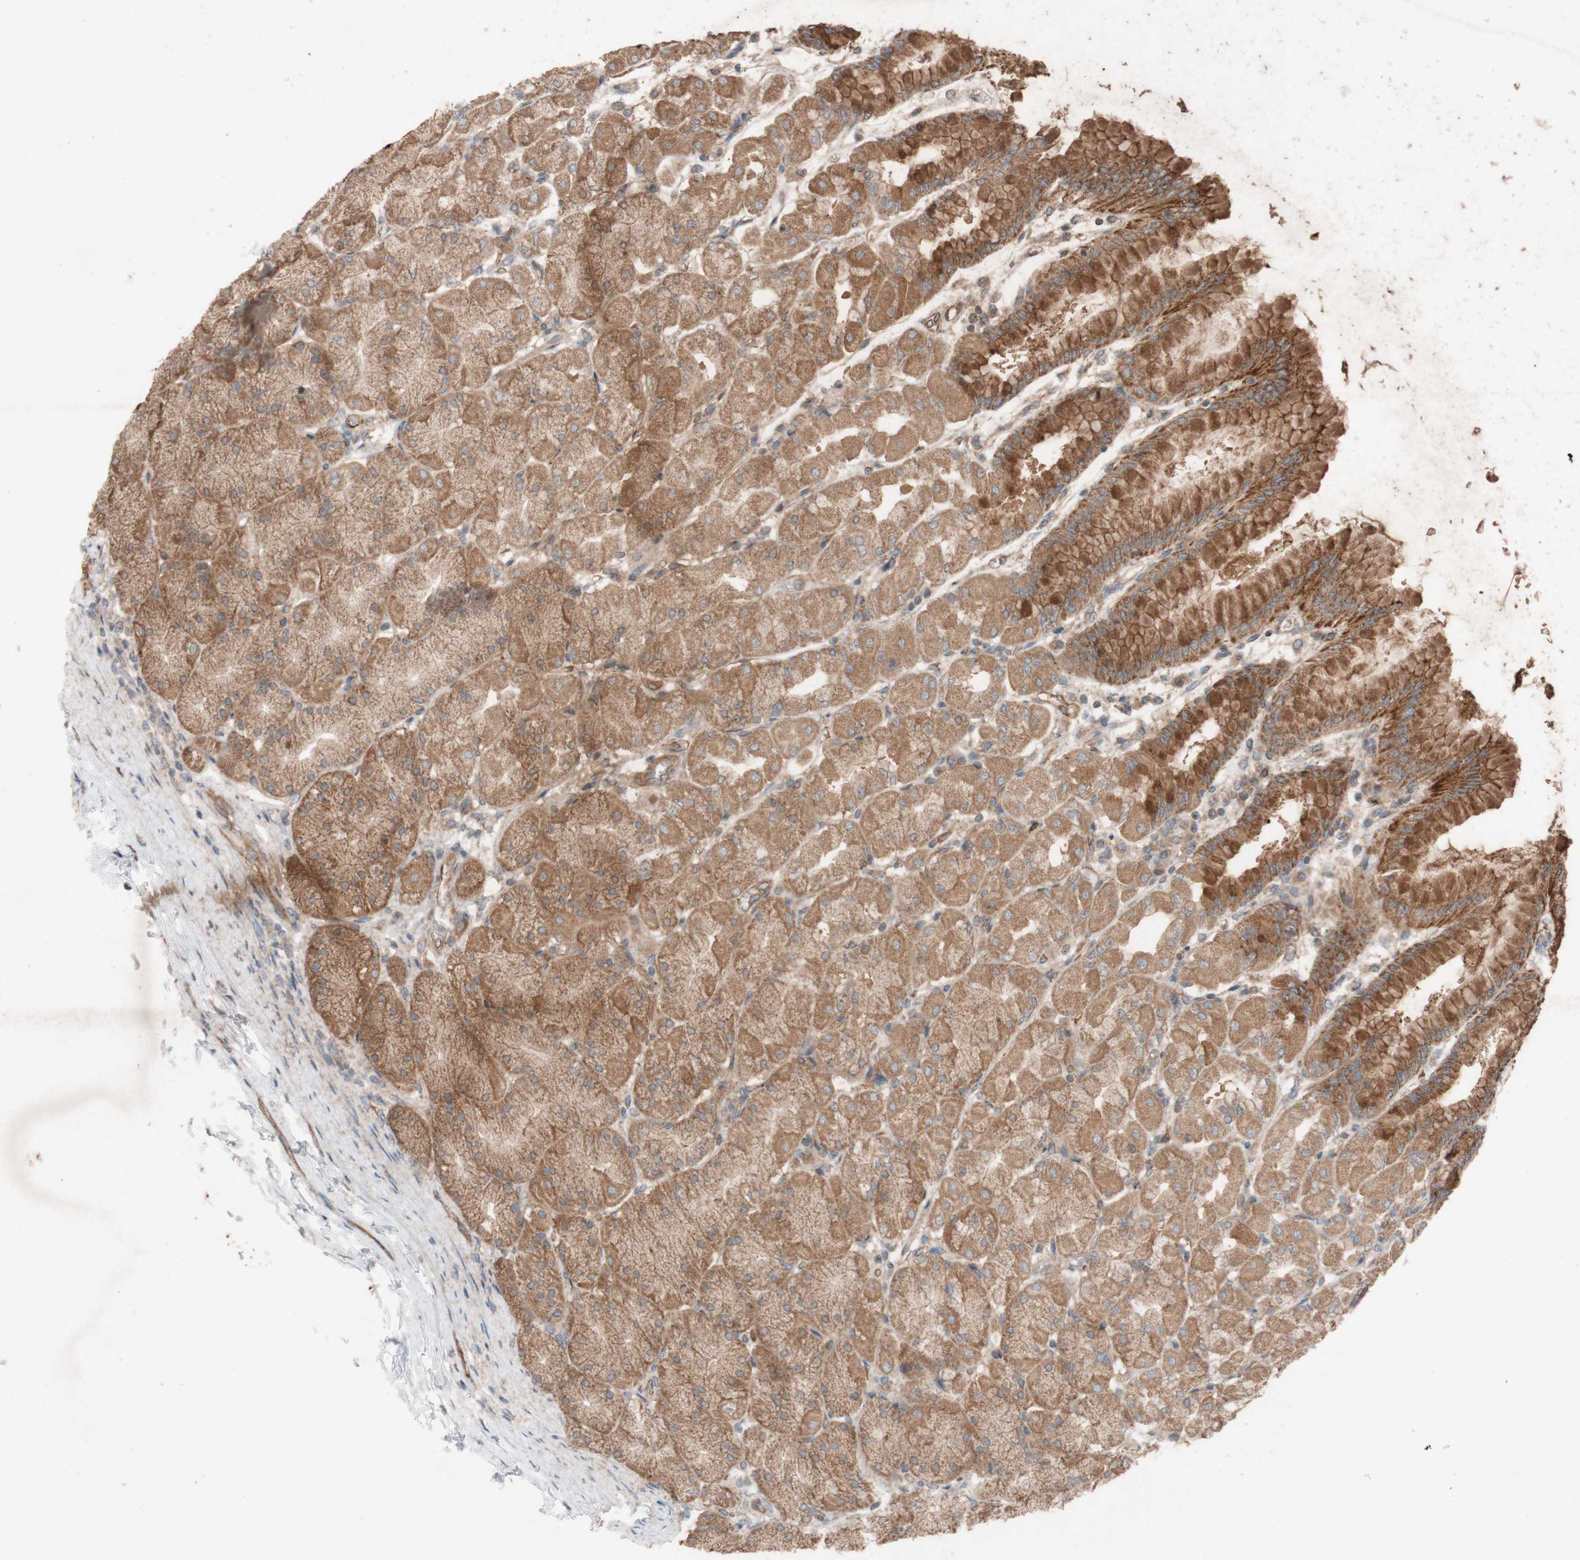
{"staining": {"intensity": "moderate", "quantity": ">75%", "location": "cytoplasmic/membranous"}, "tissue": "stomach", "cell_type": "Glandular cells", "image_type": "normal", "snomed": [{"axis": "morphology", "description": "Normal tissue, NOS"}, {"axis": "topography", "description": "Stomach, upper"}], "caption": "Moderate cytoplasmic/membranous protein expression is seen in about >75% of glandular cells in stomach. (DAB (3,3'-diaminobenzidine) = brown stain, brightfield microscopy at high magnification).", "gene": "TST", "patient": {"sex": "female", "age": 56}}